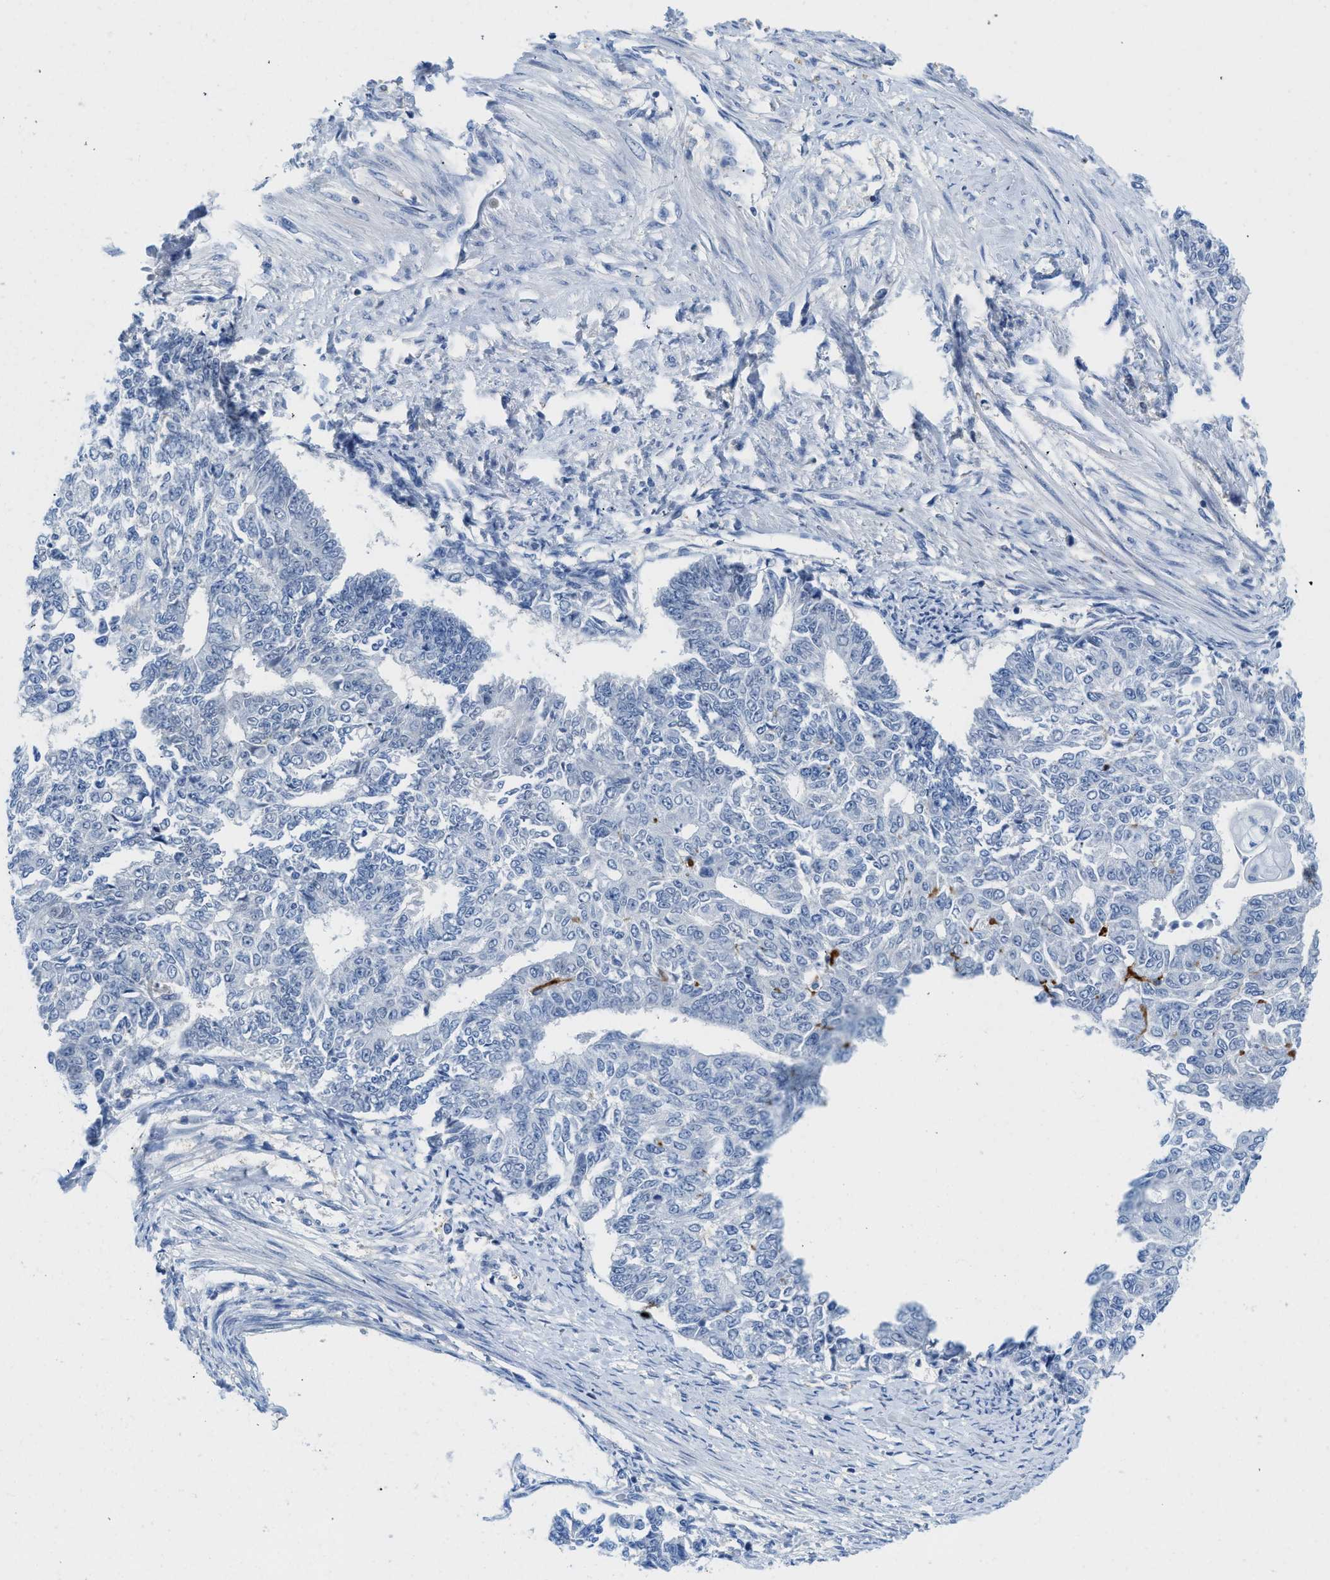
{"staining": {"intensity": "negative", "quantity": "none", "location": "none"}, "tissue": "endometrial cancer", "cell_type": "Tumor cells", "image_type": "cancer", "snomed": [{"axis": "morphology", "description": "Adenocarcinoma, NOS"}, {"axis": "topography", "description": "Endometrium"}], "caption": "Protein analysis of endometrial cancer displays no significant expression in tumor cells.", "gene": "FAM151A", "patient": {"sex": "female", "age": 32}}